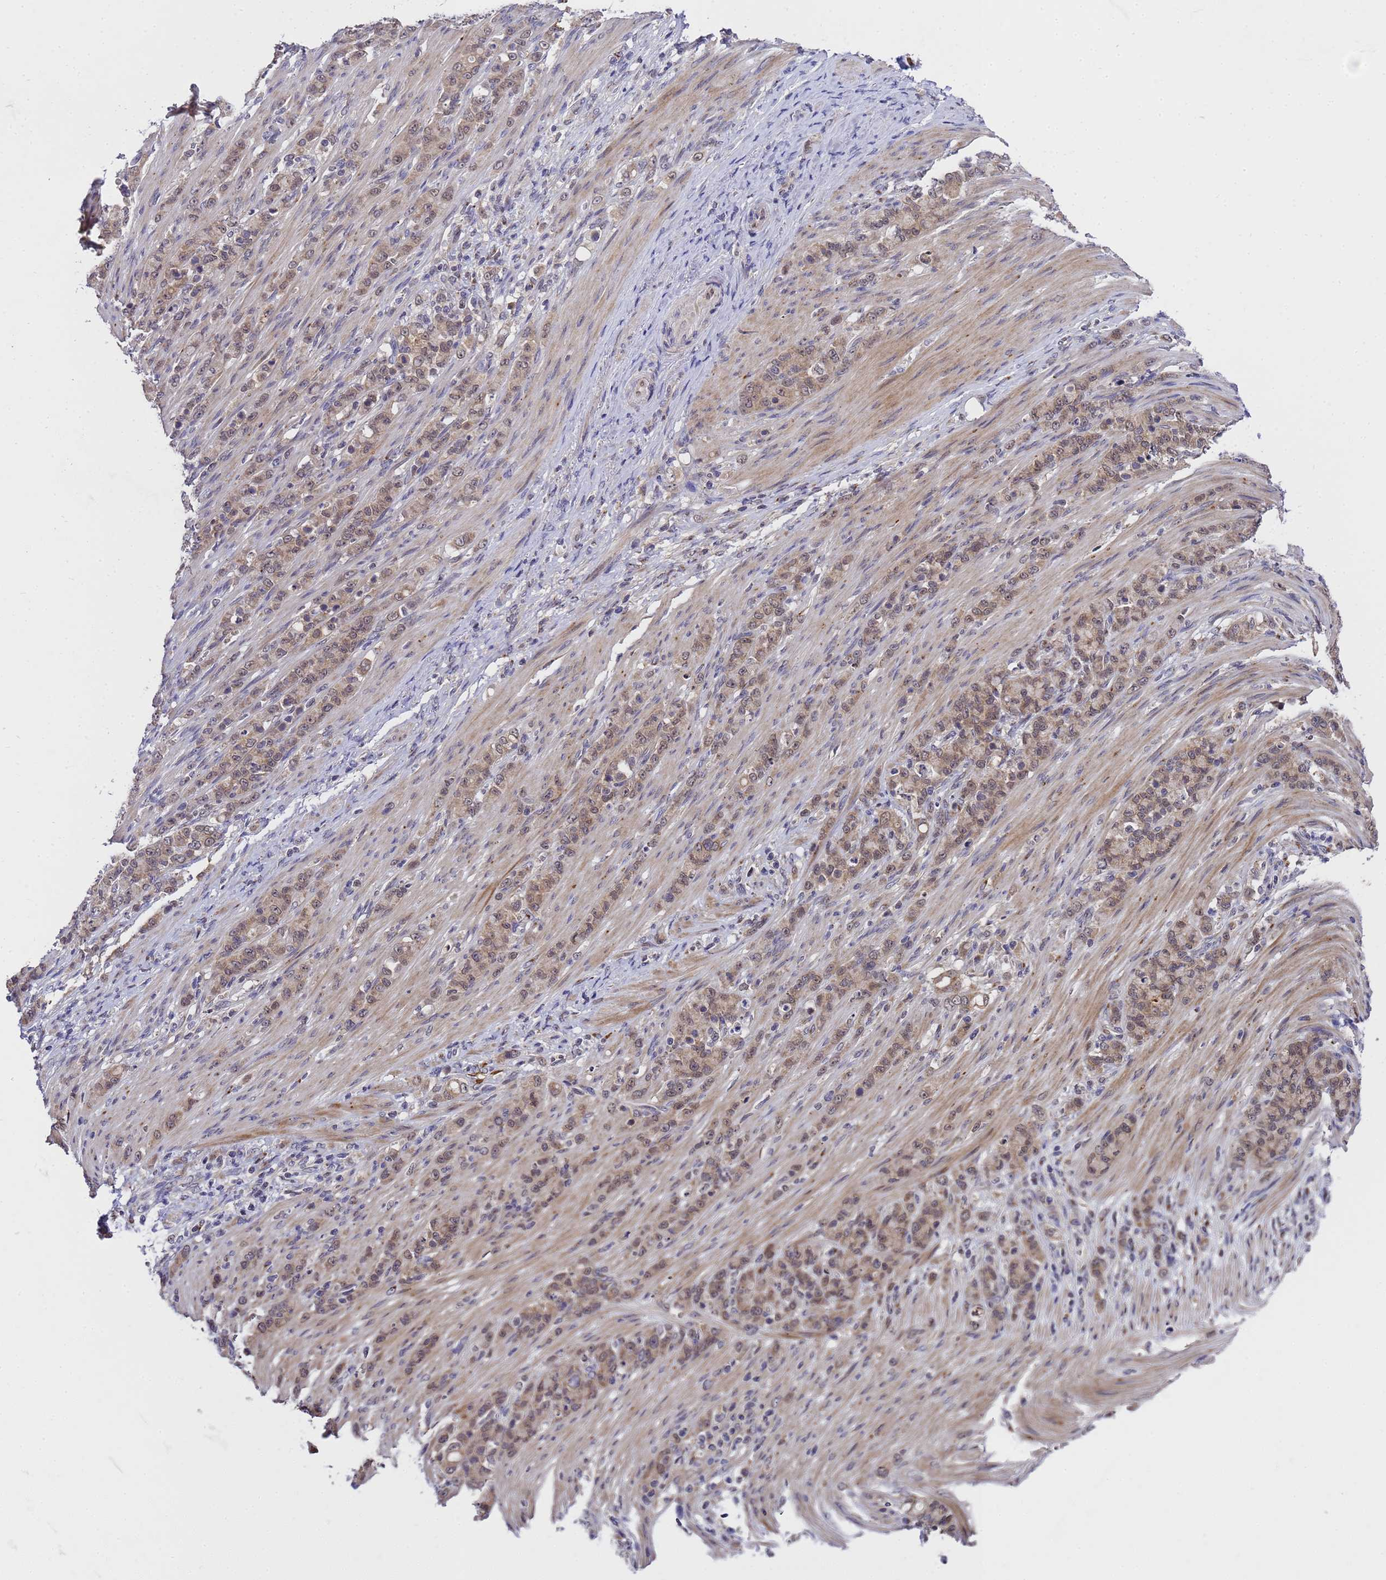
{"staining": {"intensity": "moderate", "quantity": ">75%", "location": "cytoplasmic/membranous,nuclear"}, "tissue": "stomach cancer", "cell_type": "Tumor cells", "image_type": "cancer", "snomed": [{"axis": "morphology", "description": "Adenocarcinoma, NOS"}, {"axis": "topography", "description": "Stomach"}], "caption": "Stomach adenocarcinoma stained with a protein marker shows moderate staining in tumor cells.", "gene": "ANAPC13", "patient": {"sex": "female", "age": 79}}